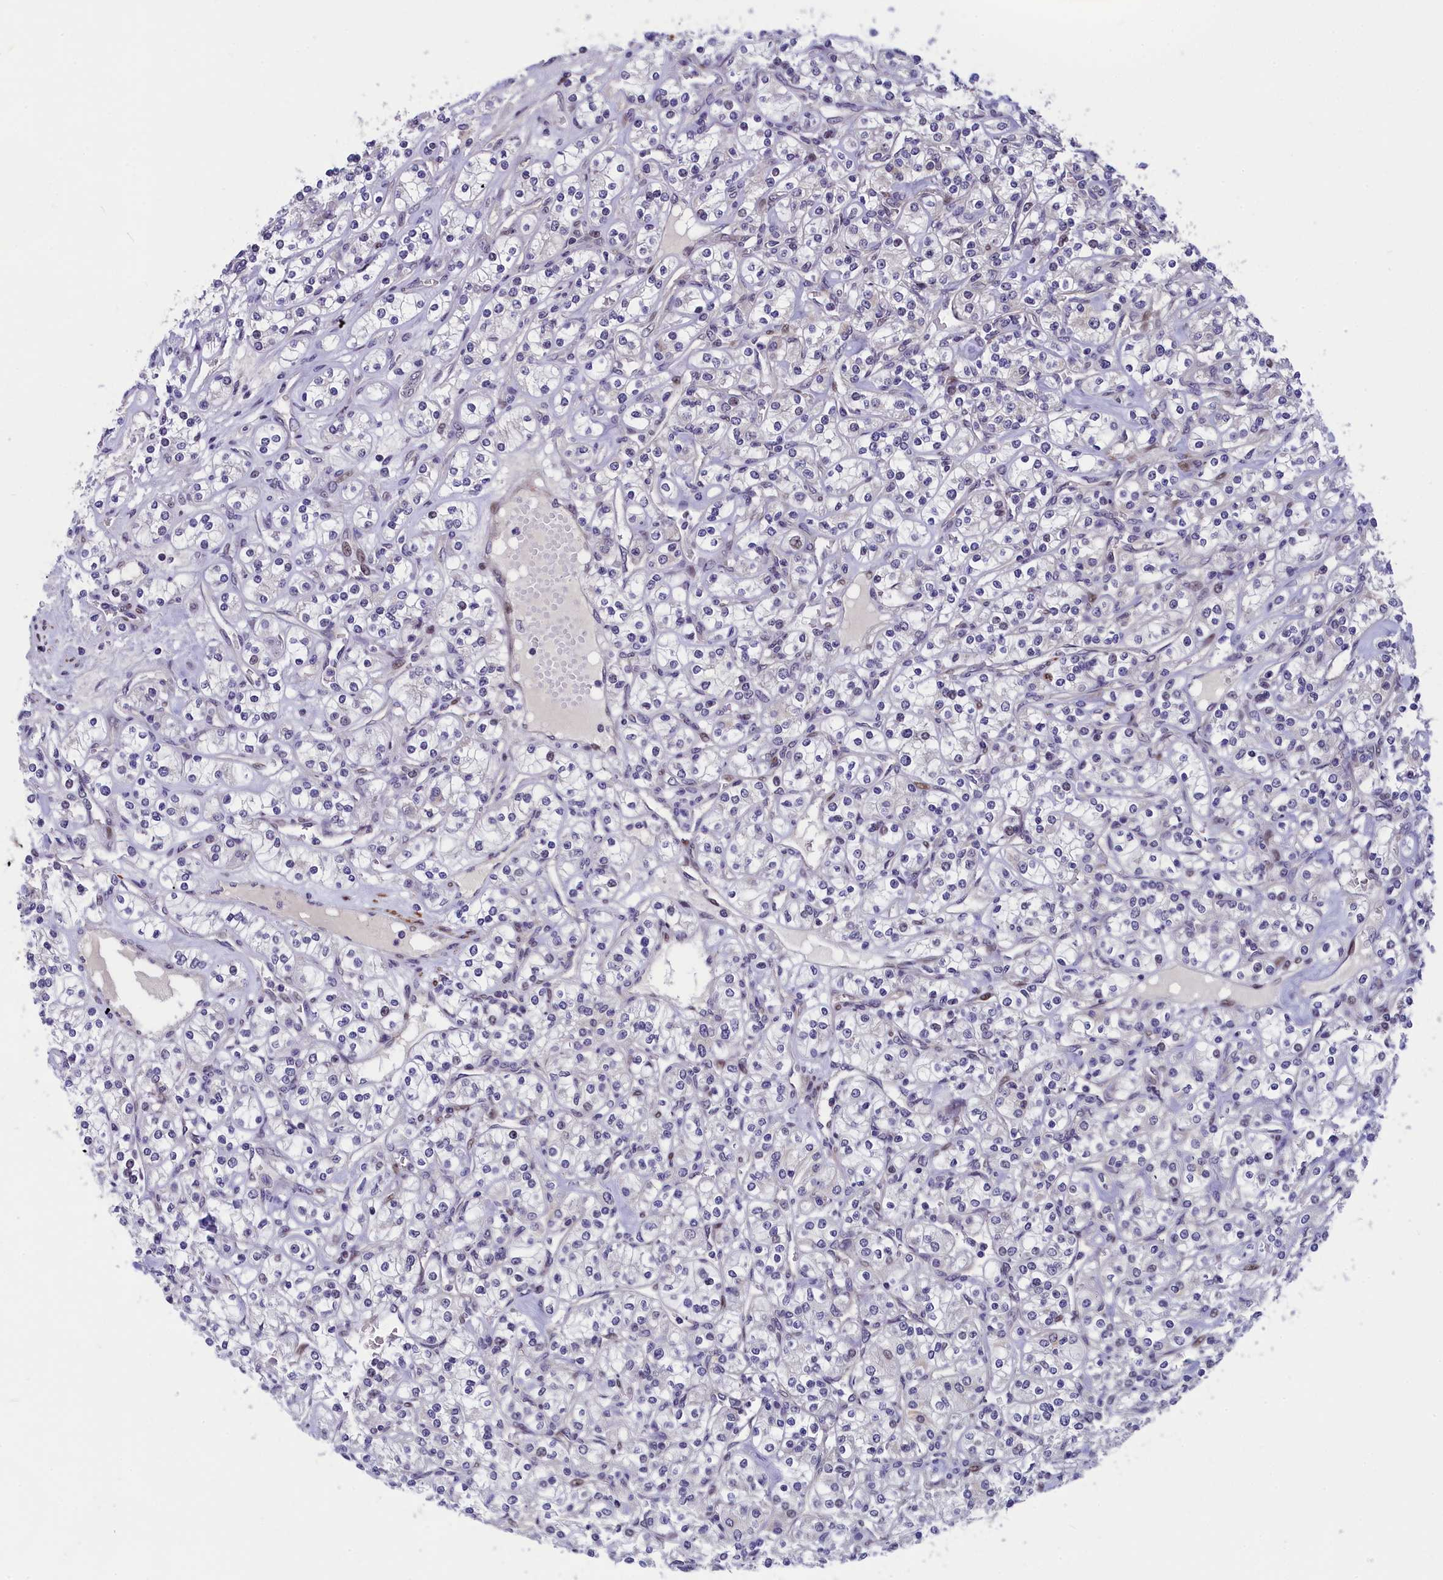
{"staining": {"intensity": "negative", "quantity": "none", "location": "none"}, "tissue": "renal cancer", "cell_type": "Tumor cells", "image_type": "cancer", "snomed": [{"axis": "morphology", "description": "Adenocarcinoma, NOS"}, {"axis": "topography", "description": "Kidney"}], "caption": "Renal cancer was stained to show a protein in brown. There is no significant positivity in tumor cells.", "gene": "ANKRD34B", "patient": {"sex": "male", "age": 77}}